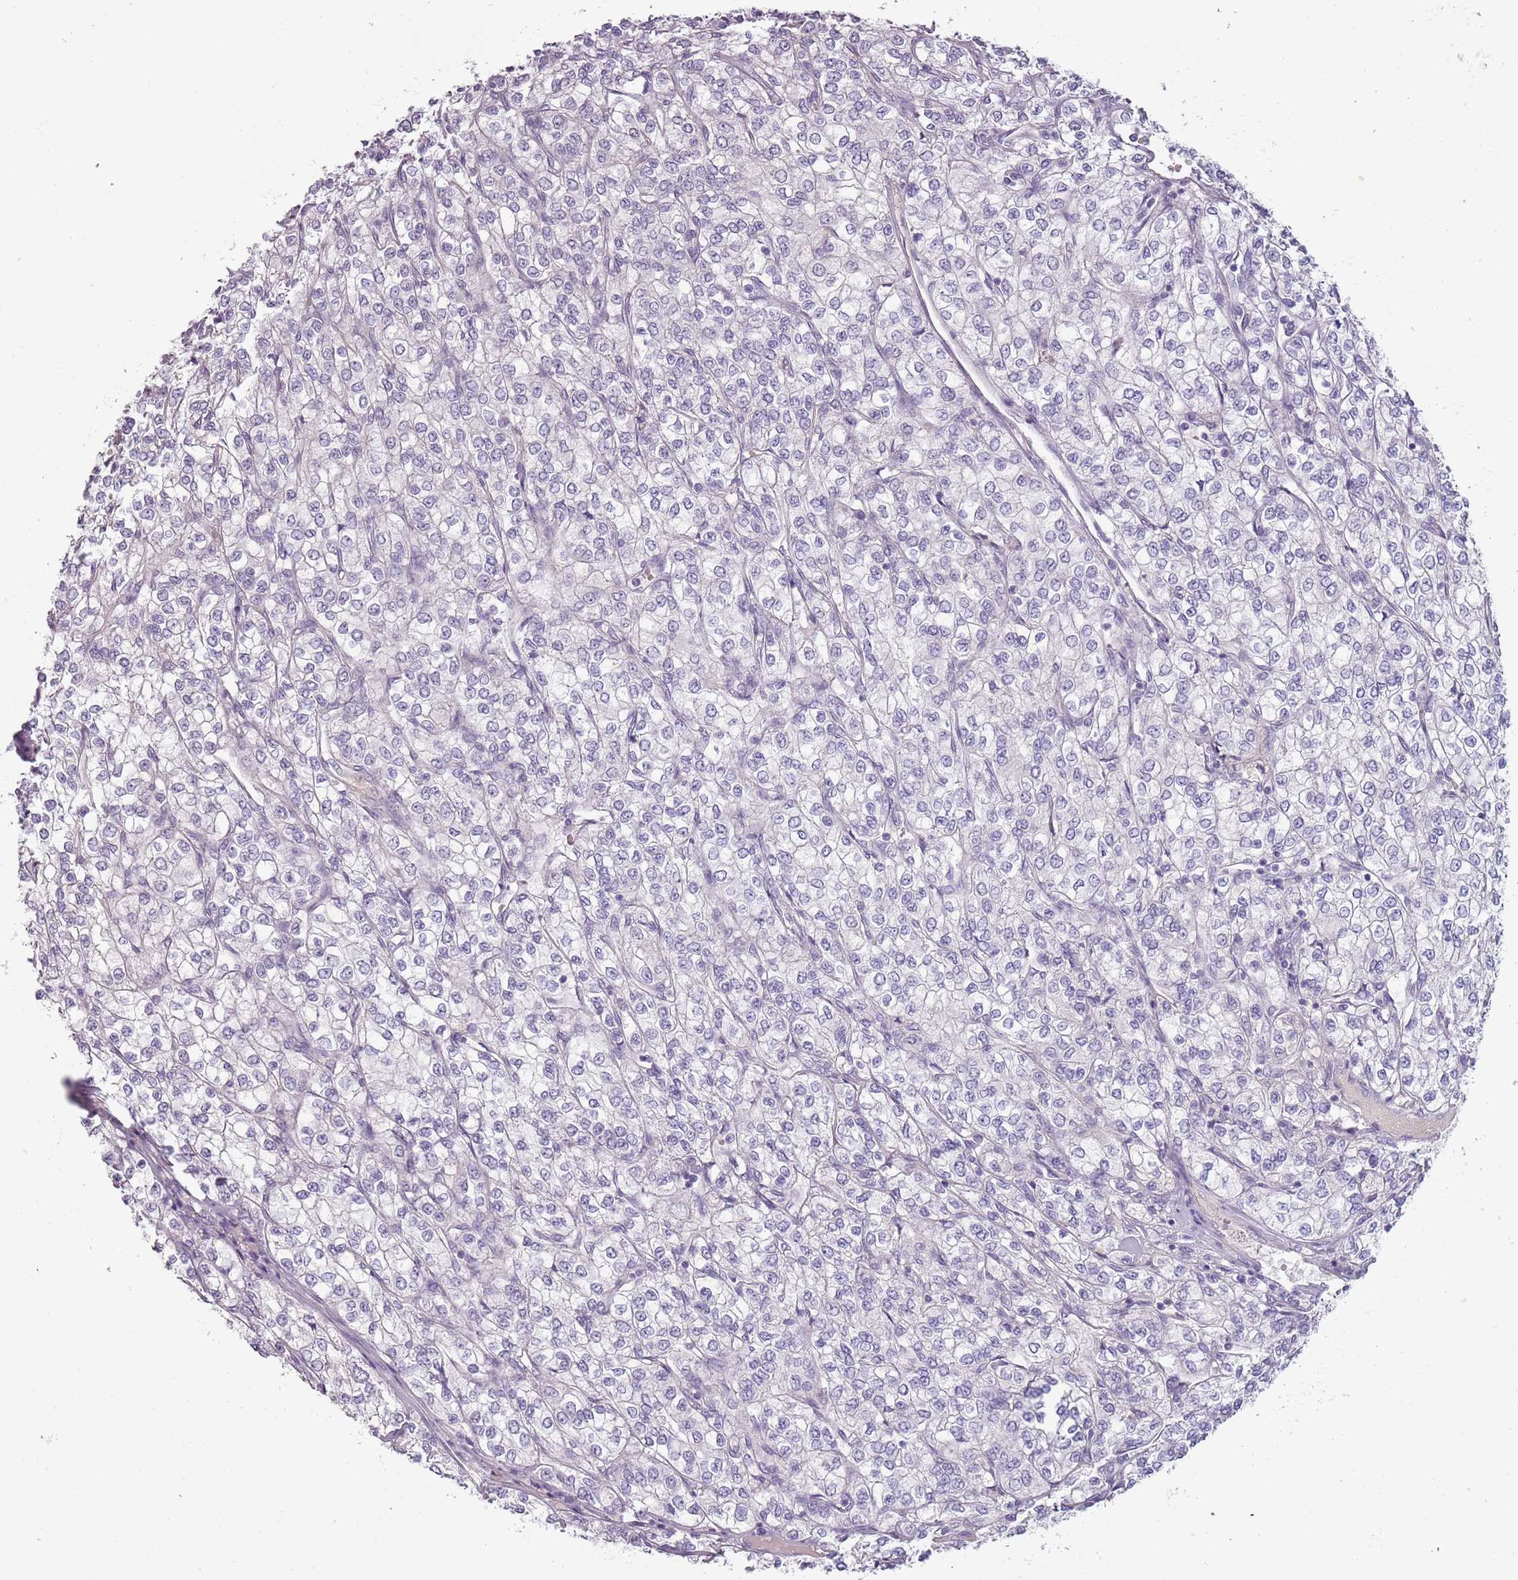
{"staining": {"intensity": "negative", "quantity": "none", "location": "none"}, "tissue": "renal cancer", "cell_type": "Tumor cells", "image_type": "cancer", "snomed": [{"axis": "morphology", "description": "Adenocarcinoma, NOS"}, {"axis": "topography", "description": "Kidney"}], "caption": "High power microscopy photomicrograph of an immunohistochemistry photomicrograph of adenocarcinoma (renal), revealing no significant expression in tumor cells.", "gene": "RFX2", "patient": {"sex": "male", "age": 80}}